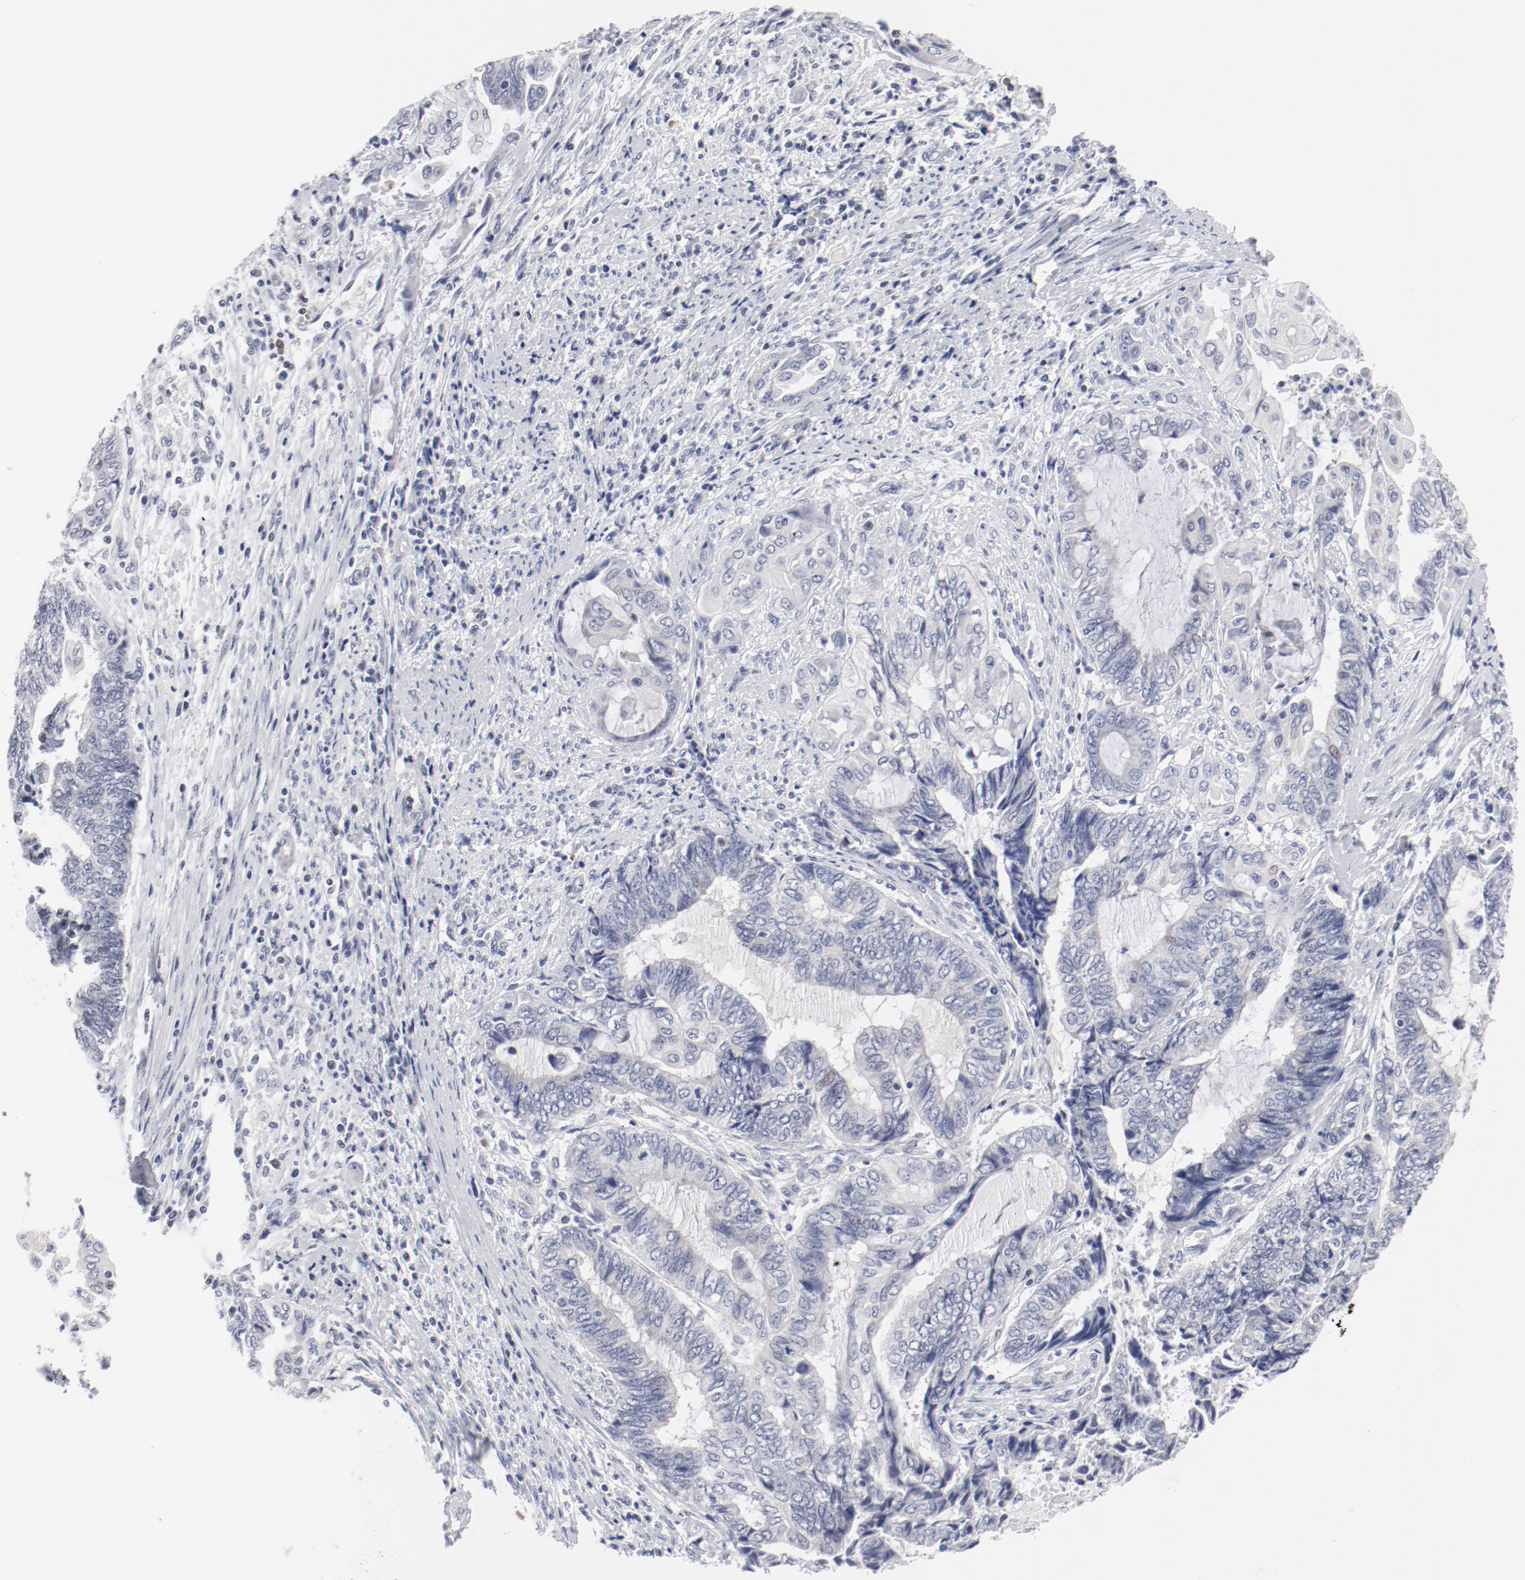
{"staining": {"intensity": "negative", "quantity": "none", "location": "none"}, "tissue": "endometrial cancer", "cell_type": "Tumor cells", "image_type": "cancer", "snomed": [{"axis": "morphology", "description": "Adenocarcinoma, NOS"}, {"axis": "topography", "description": "Uterus"}, {"axis": "topography", "description": "Endometrium"}], "caption": "Tumor cells are negative for protein expression in human endometrial cancer.", "gene": "KCNK13", "patient": {"sex": "female", "age": 70}}